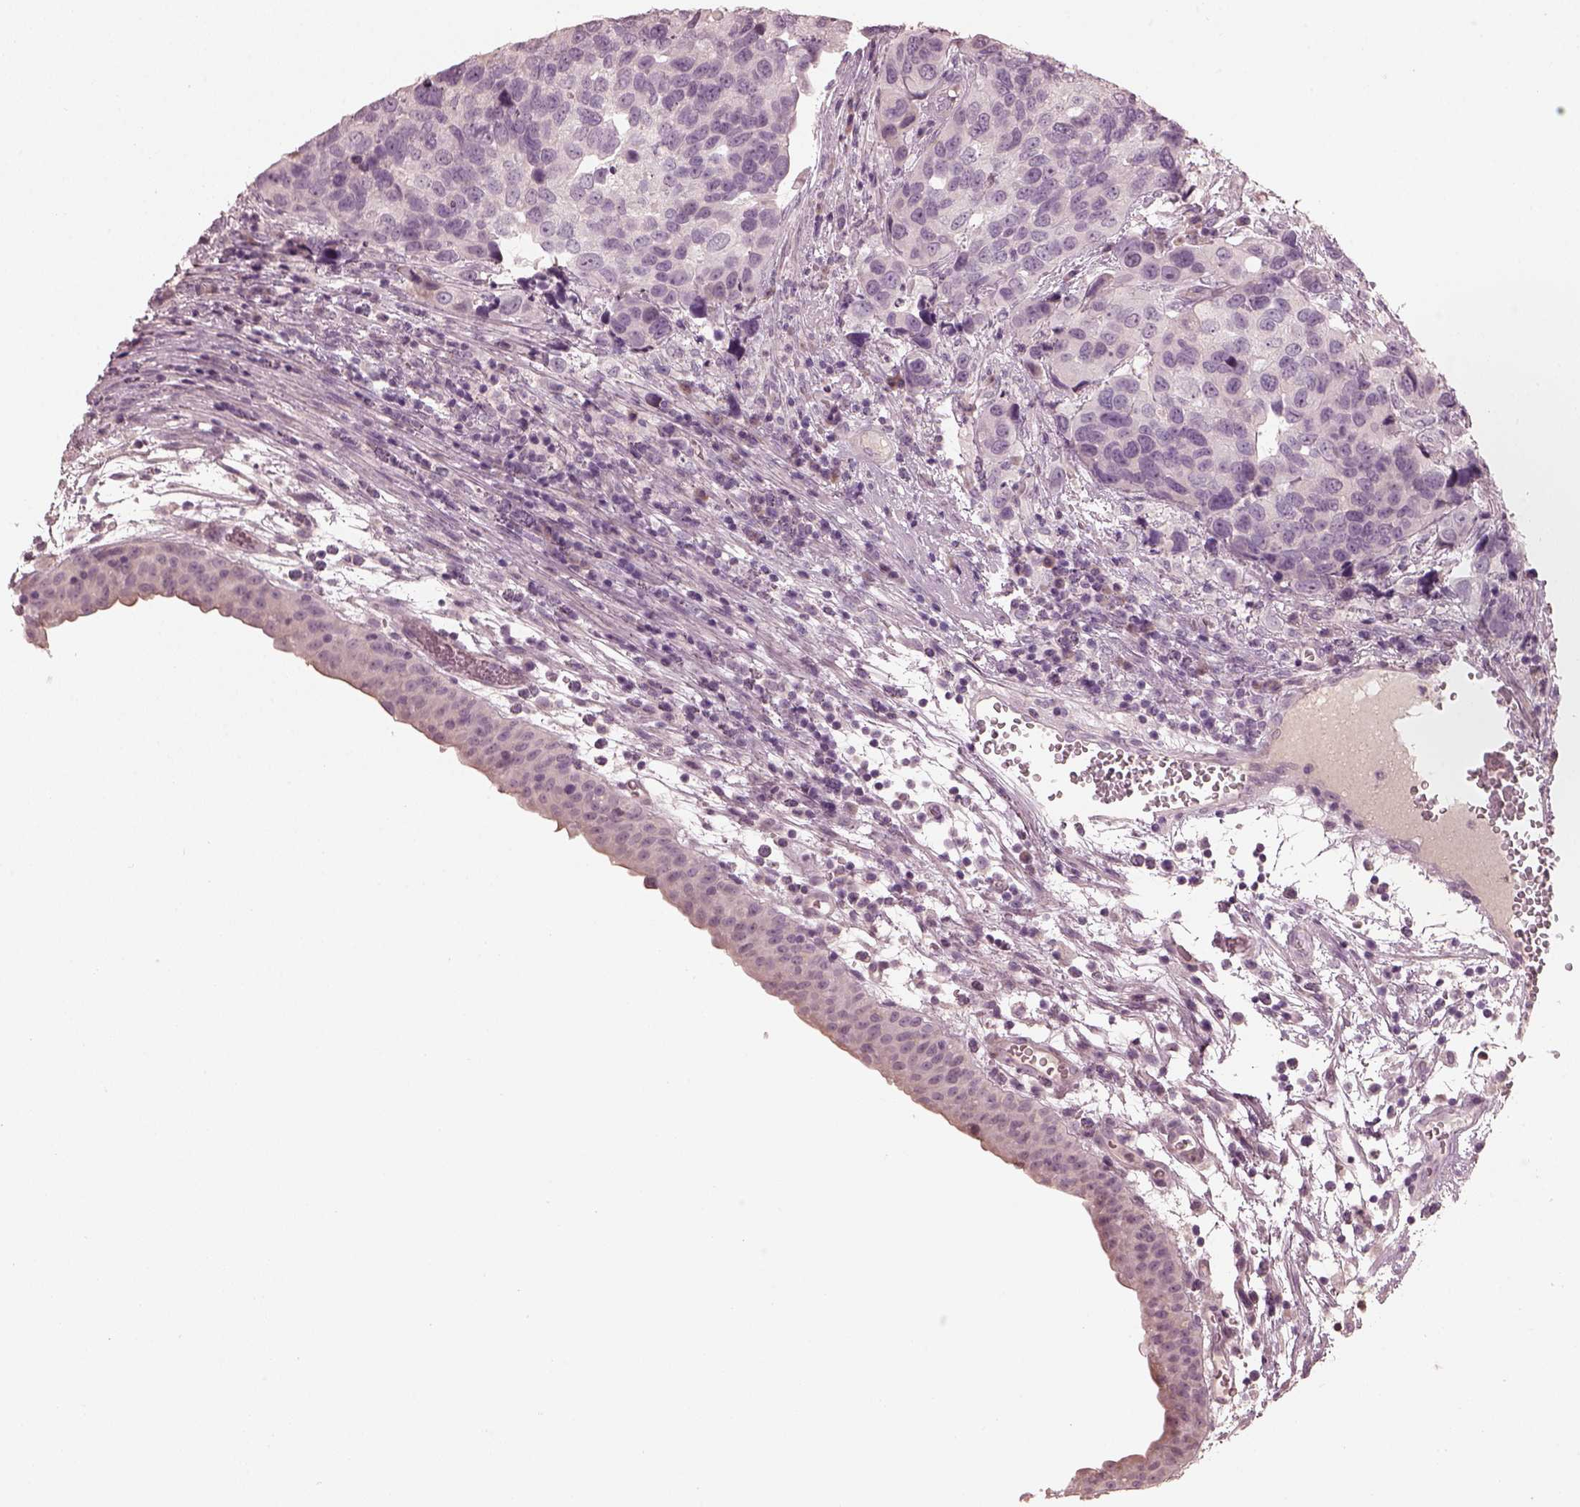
{"staining": {"intensity": "negative", "quantity": "none", "location": "none"}, "tissue": "urothelial cancer", "cell_type": "Tumor cells", "image_type": "cancer", "snomed": [{"axis": "morphology", "description": "Urothelial carcinoma, High grade"}, {"axis": "topography", "description": "Urinary bladder"}], "caption": "This is an immunohistochemistry image of human urothelial cancer. There is no staining in tumor cells.", "gene": "OPTC", "patient": {"sex": "male", "age": 60}}